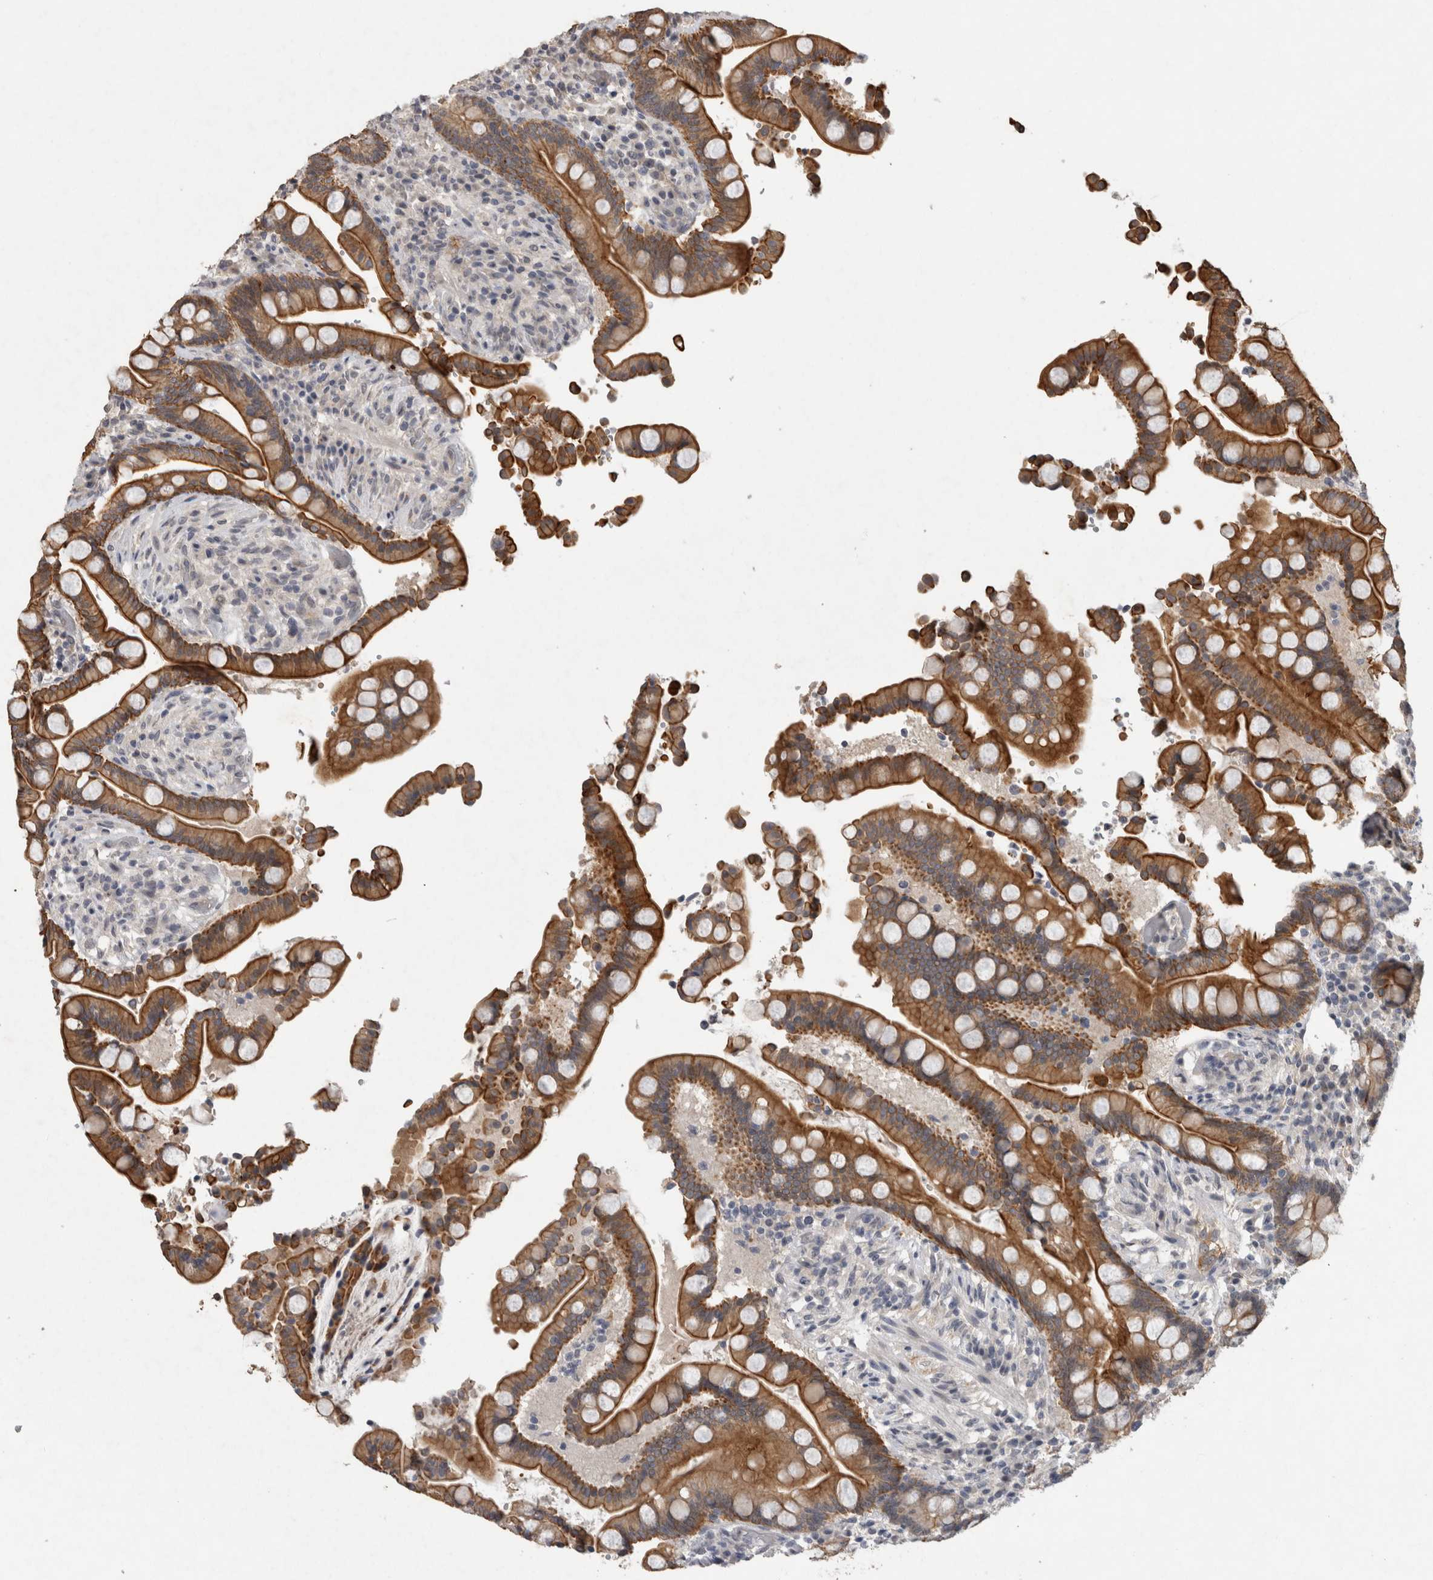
{"staining": {"intensity": "negative", "quantity": "none", "location": "none"}, "tissue": "colon", "cell_type": "Endothelial cells", "image_type": "normal", "snomed": [{"axis": "morphology", "description": "Normal tissue, NOS"}, {"axis": "topography", "description": "Colon"}], "caption": "Immunohistochemistry (IHC) image of unremarkable colon stained for a protein (brown), which displays no positivity in endothelial cells.", "gene": "RHPN1", "patient": {"sex": "male", "age": 73}}